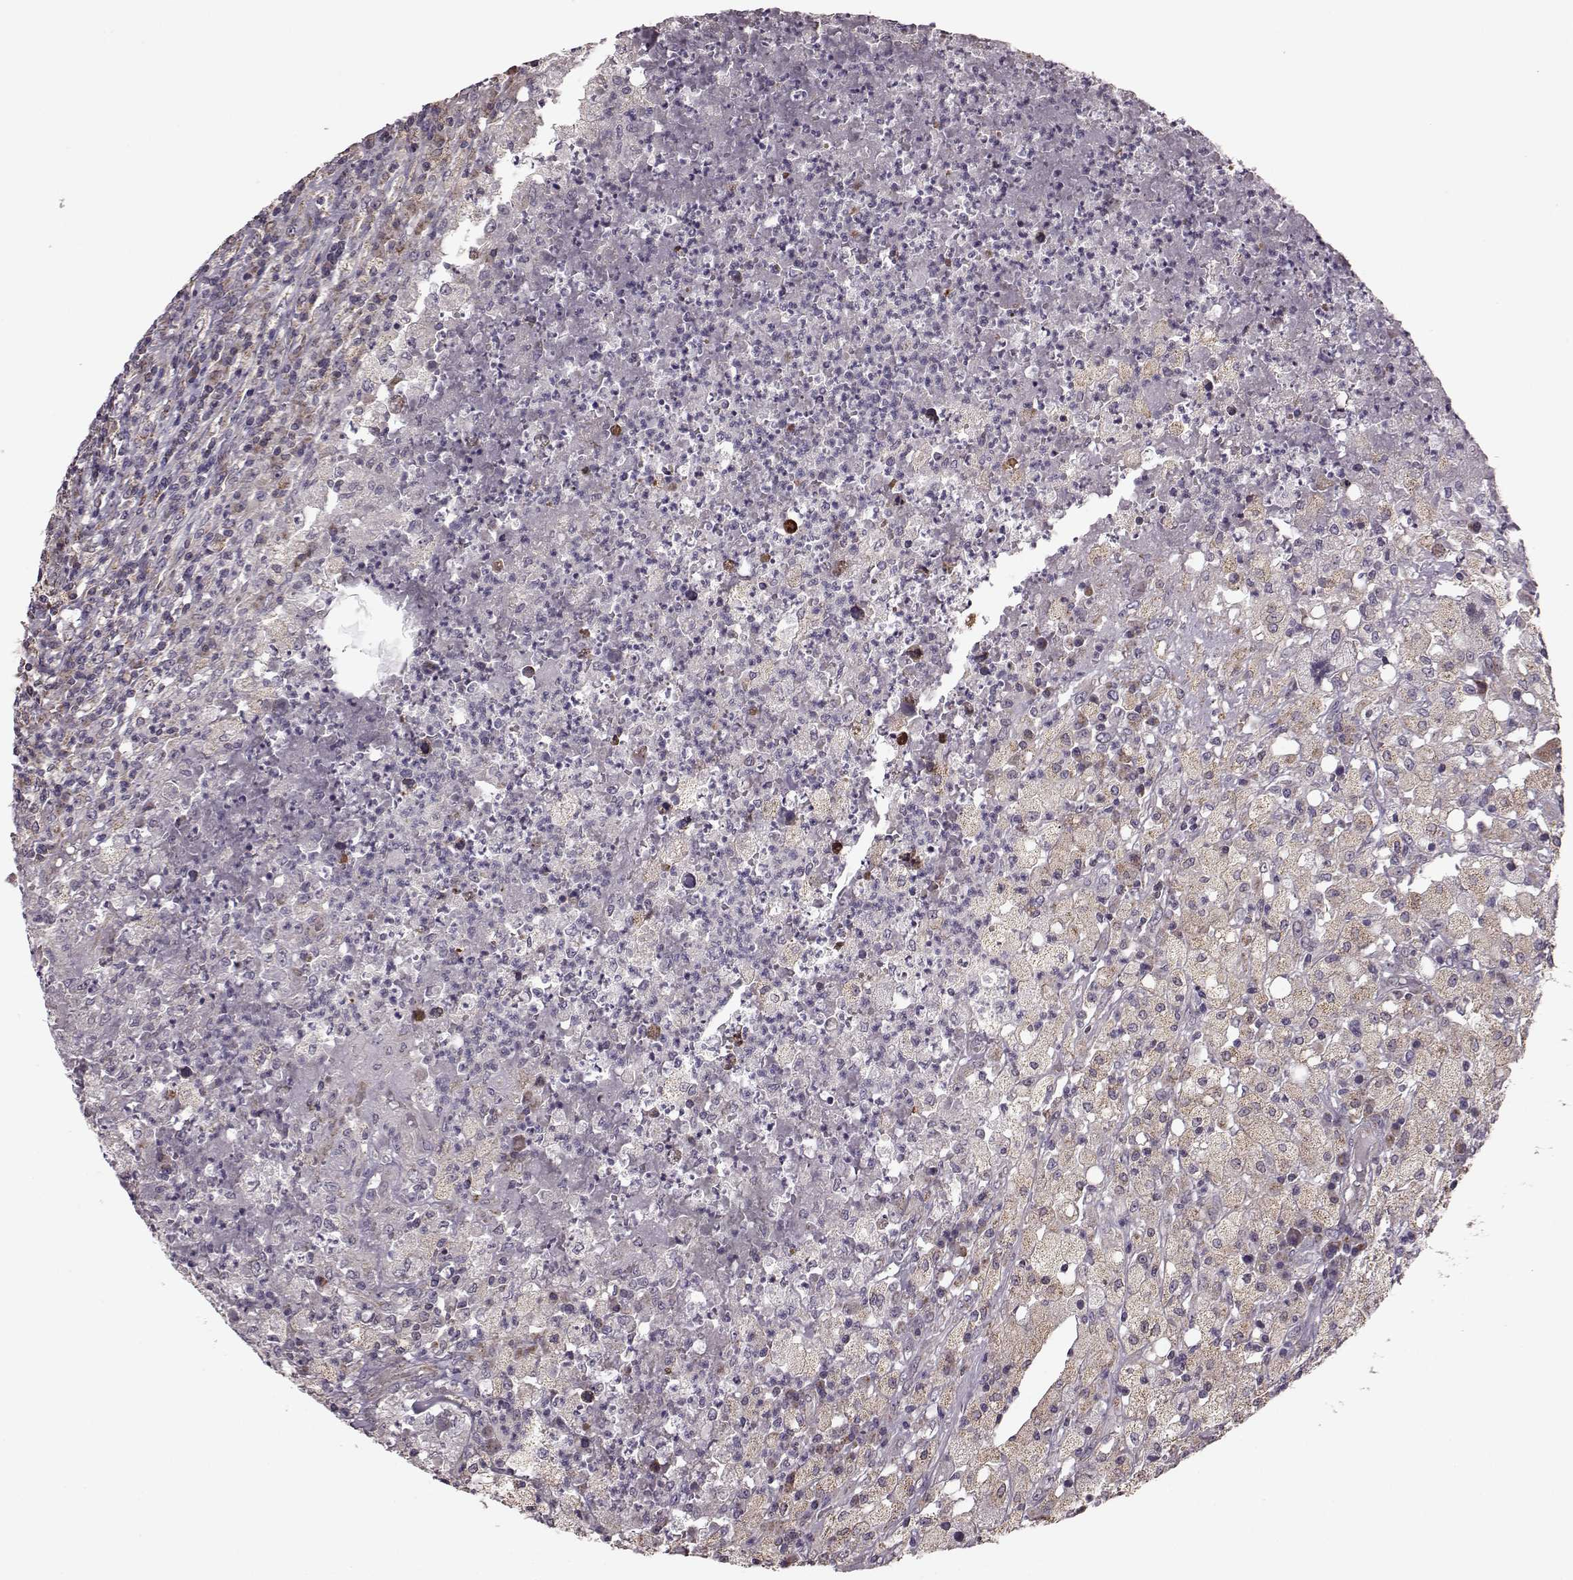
{"staining": {"intensity": "weak", "quantity": "25%-75%", "location": "cytoplasmic/membranous"}, "tissue": "testis cancer", "cell_type": "Tumor cells", "image_type": "cancer", "snomed": [{"axis": "morphology", "description": "Necrosis, NOS"}, {"axis": "morphology", "description": "Carcinoma, Embryonal, NOS"}, {"axis": "topography", "description": "Testis"}], "caption": "Tumor cells reveal low levels of weak cytoplasmic/membranous positivity in about 25%-75% of cells in human testis cancer.", "gene": "PUDP", "patient": {"sex": "male", "age": 19}}